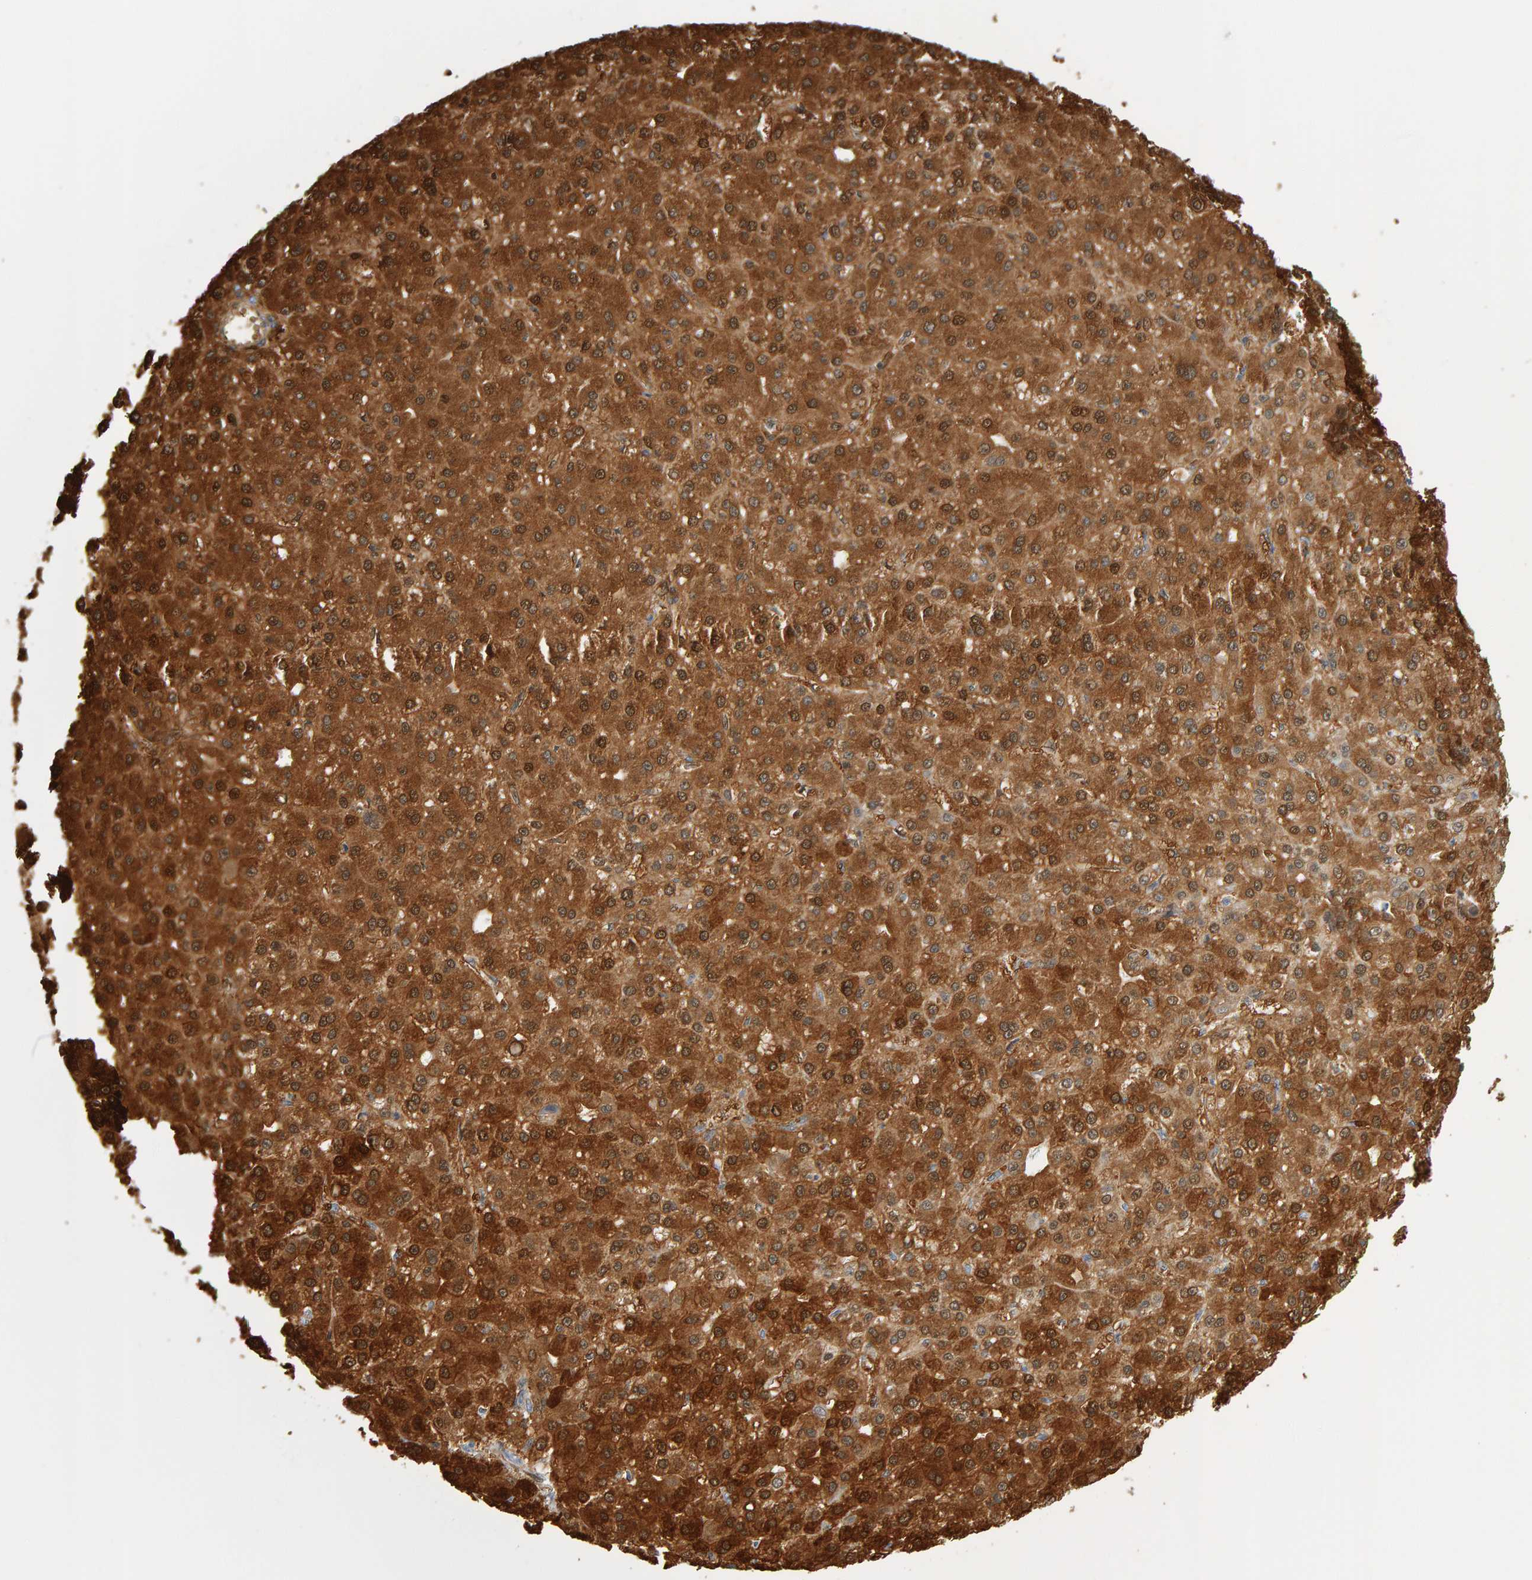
{"staining": {"intensity": "strong", "quantity": ">75%", "location": "cytoplasmic/membranous"}, "tissue": "liver cancer", "cell_type": "Tumor cells", "image_type": "cancer", "snomed": [{"axis": "morphology", "description": "Carcinoma, Hepatocellular, NOS"}, {"axis": "topography", "description": "Liver"}], "caption": "About >75% of tumor cells in human liver cancer (hepatocellular carcinoma) display strong cytoplasmic/membranous protein expression as visualized by brown immunohistochemical staining.", "gene": "CTH", "patient": {"sex": "male", "age": 67}}